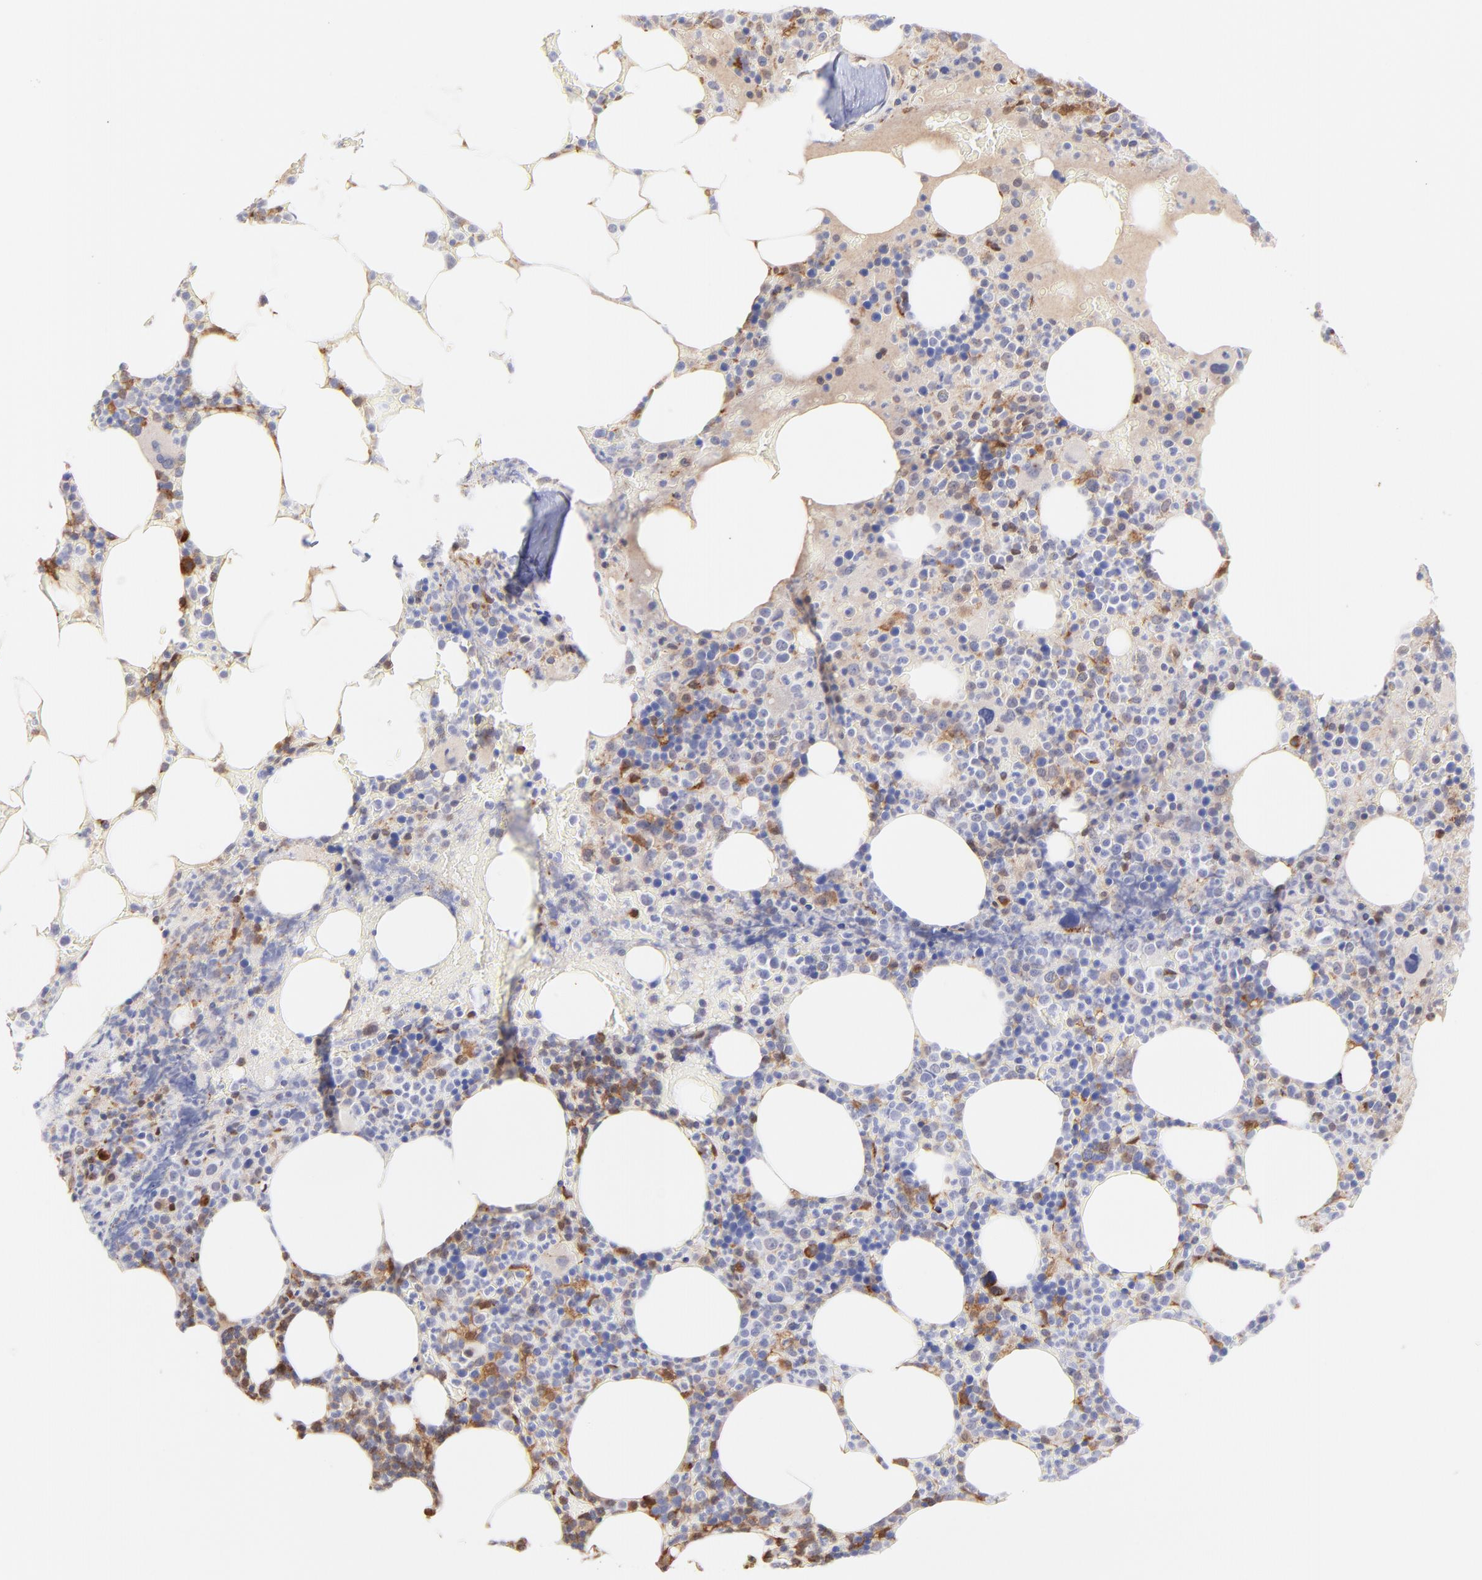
{"staining": {"intensity": "weak", "quantity": "<25%", "location": "cytoplasmic/membranous,nuclear"}, "tissue": "bone marrow", "cell_type": "Hematopoietic cells", "image_type": "normal", "snomed": [{"axis": "morphology", "description": "Normal tissue, NOS"}, {"axis": "topography", "description": "Bone marrow"}], "caption": "Immunohistochemistry histopathology image of normal bone marrow: human bone marrow stained with DAB (3,3'-diaminobenzidine) reveals no significant protein staining in hematopoietic cells.", "gene": "HYAL1", "patient": {"sex": "female", "age": 66}}